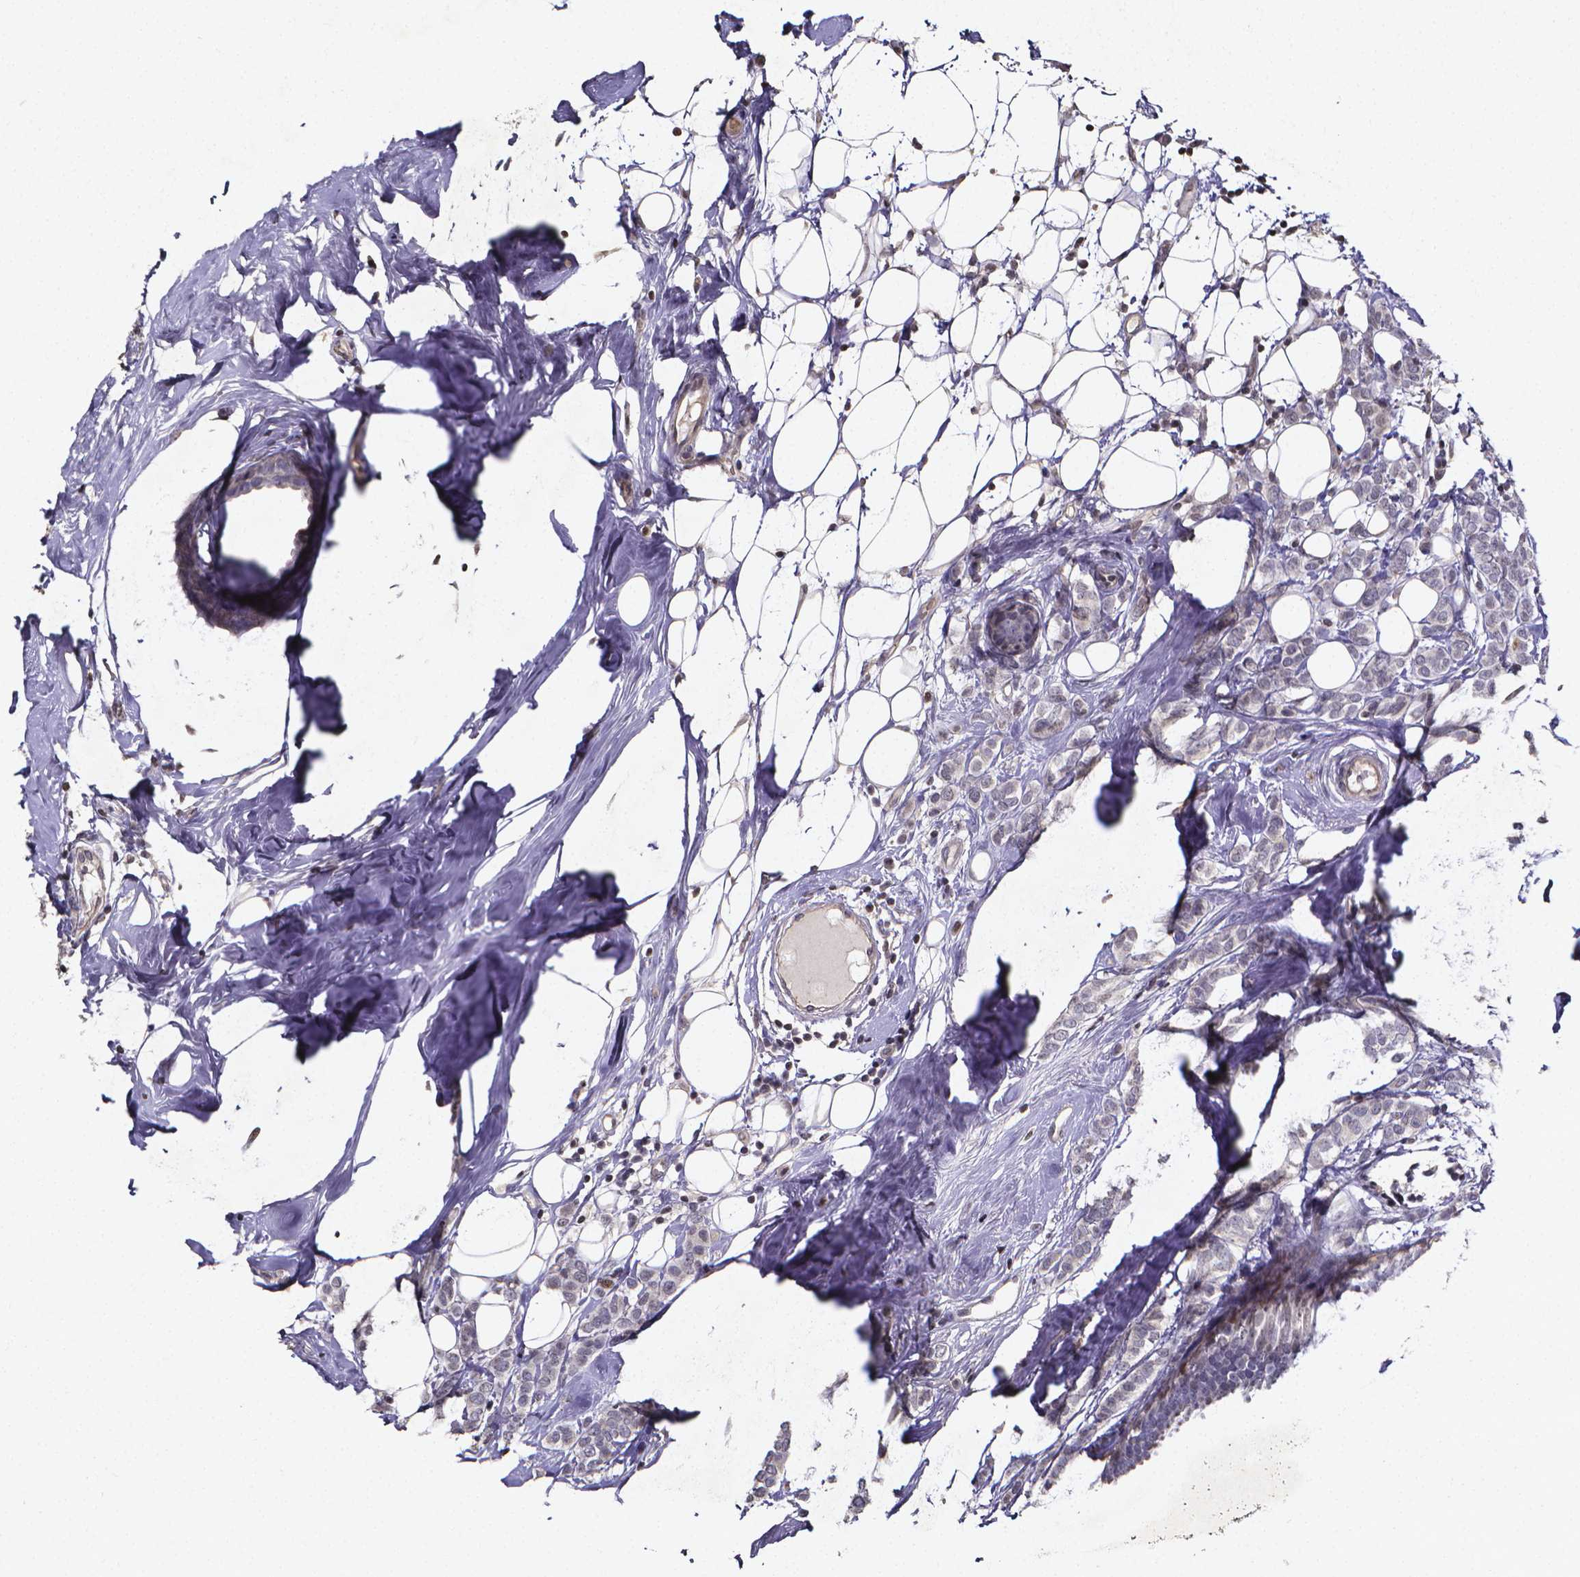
{"staining": {"intensity": "negative", "quantity": "none", "location": "none"}, "tissue": "breast cancer", "cell_type": "Tumor cells", "image_type": "cancer", "snomed": [{"axis": "morphology", "description": "Lobular carcinoma"}, {"axis": "topography", "description": "Breast"}], "caption": "Tumor cells are negative for protein expression in human breast cancer.", "gene": "TP73", "patient": {"sex": "female", "age": 49}}